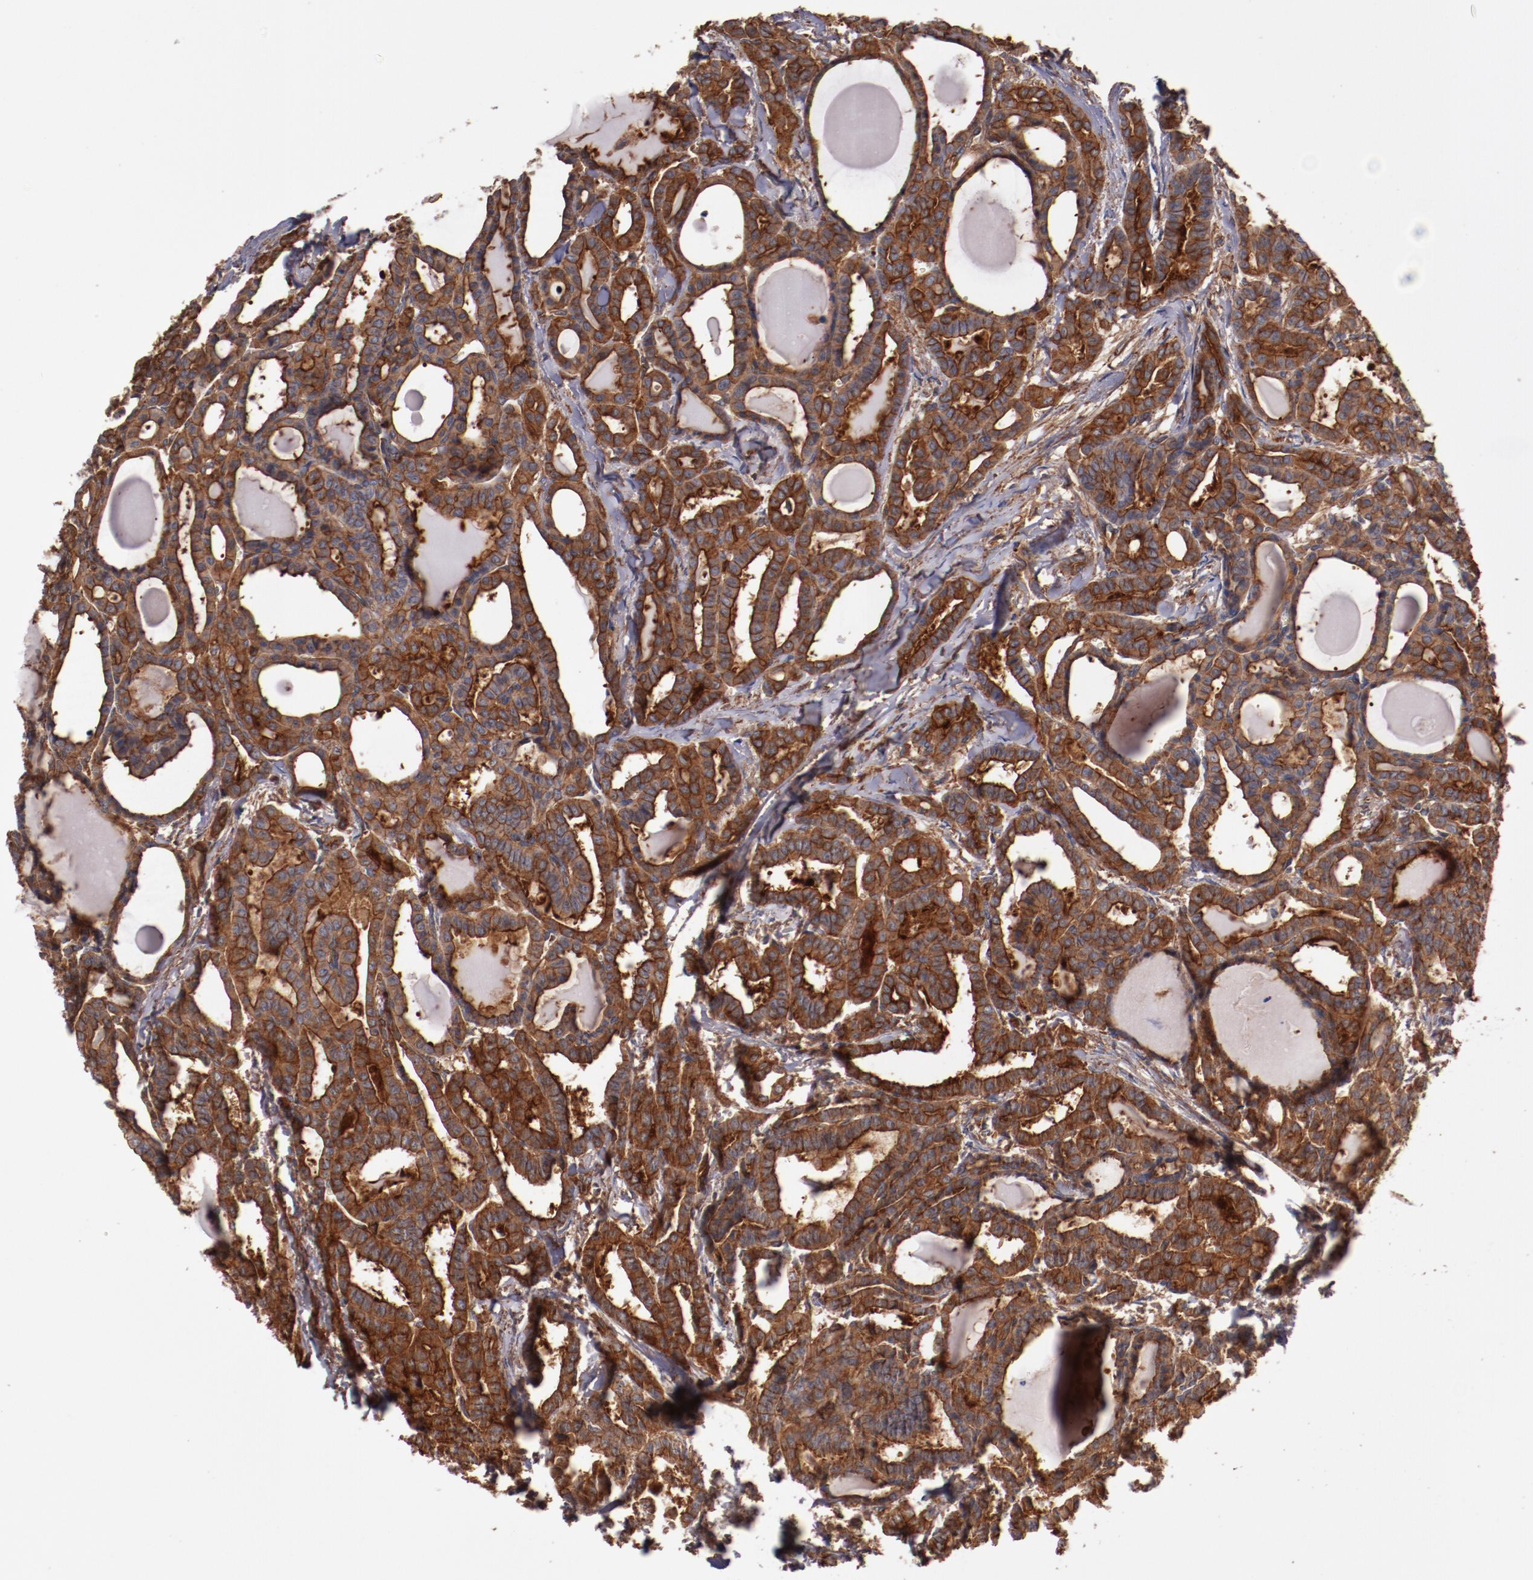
{"staining": {"intensity": "strong", "quantity": ">75%", "location": "cytoplasmic/membranous"}, "tissue": "thyroid cancer", "cell_type": "Tumor cells", "image_type": "cancer", "snomed": [{"axis": "morphology", "description": "Carcinoma, NOS"}, {"axis": "topography", "description": "Thyroid gland"}], "caption": "Immunohistochemistry (IHC) image of neoplastic tissue: human thyroid cancer stained using IHC exhibits high levels of strong protein expression localized specifically in the cytoplasmic/membranous of tumor cells, appearing as a cytoplasmic/membranous brown color.", "gene": "TMOD3", "patient": {"sex": "female", "age": 91}}